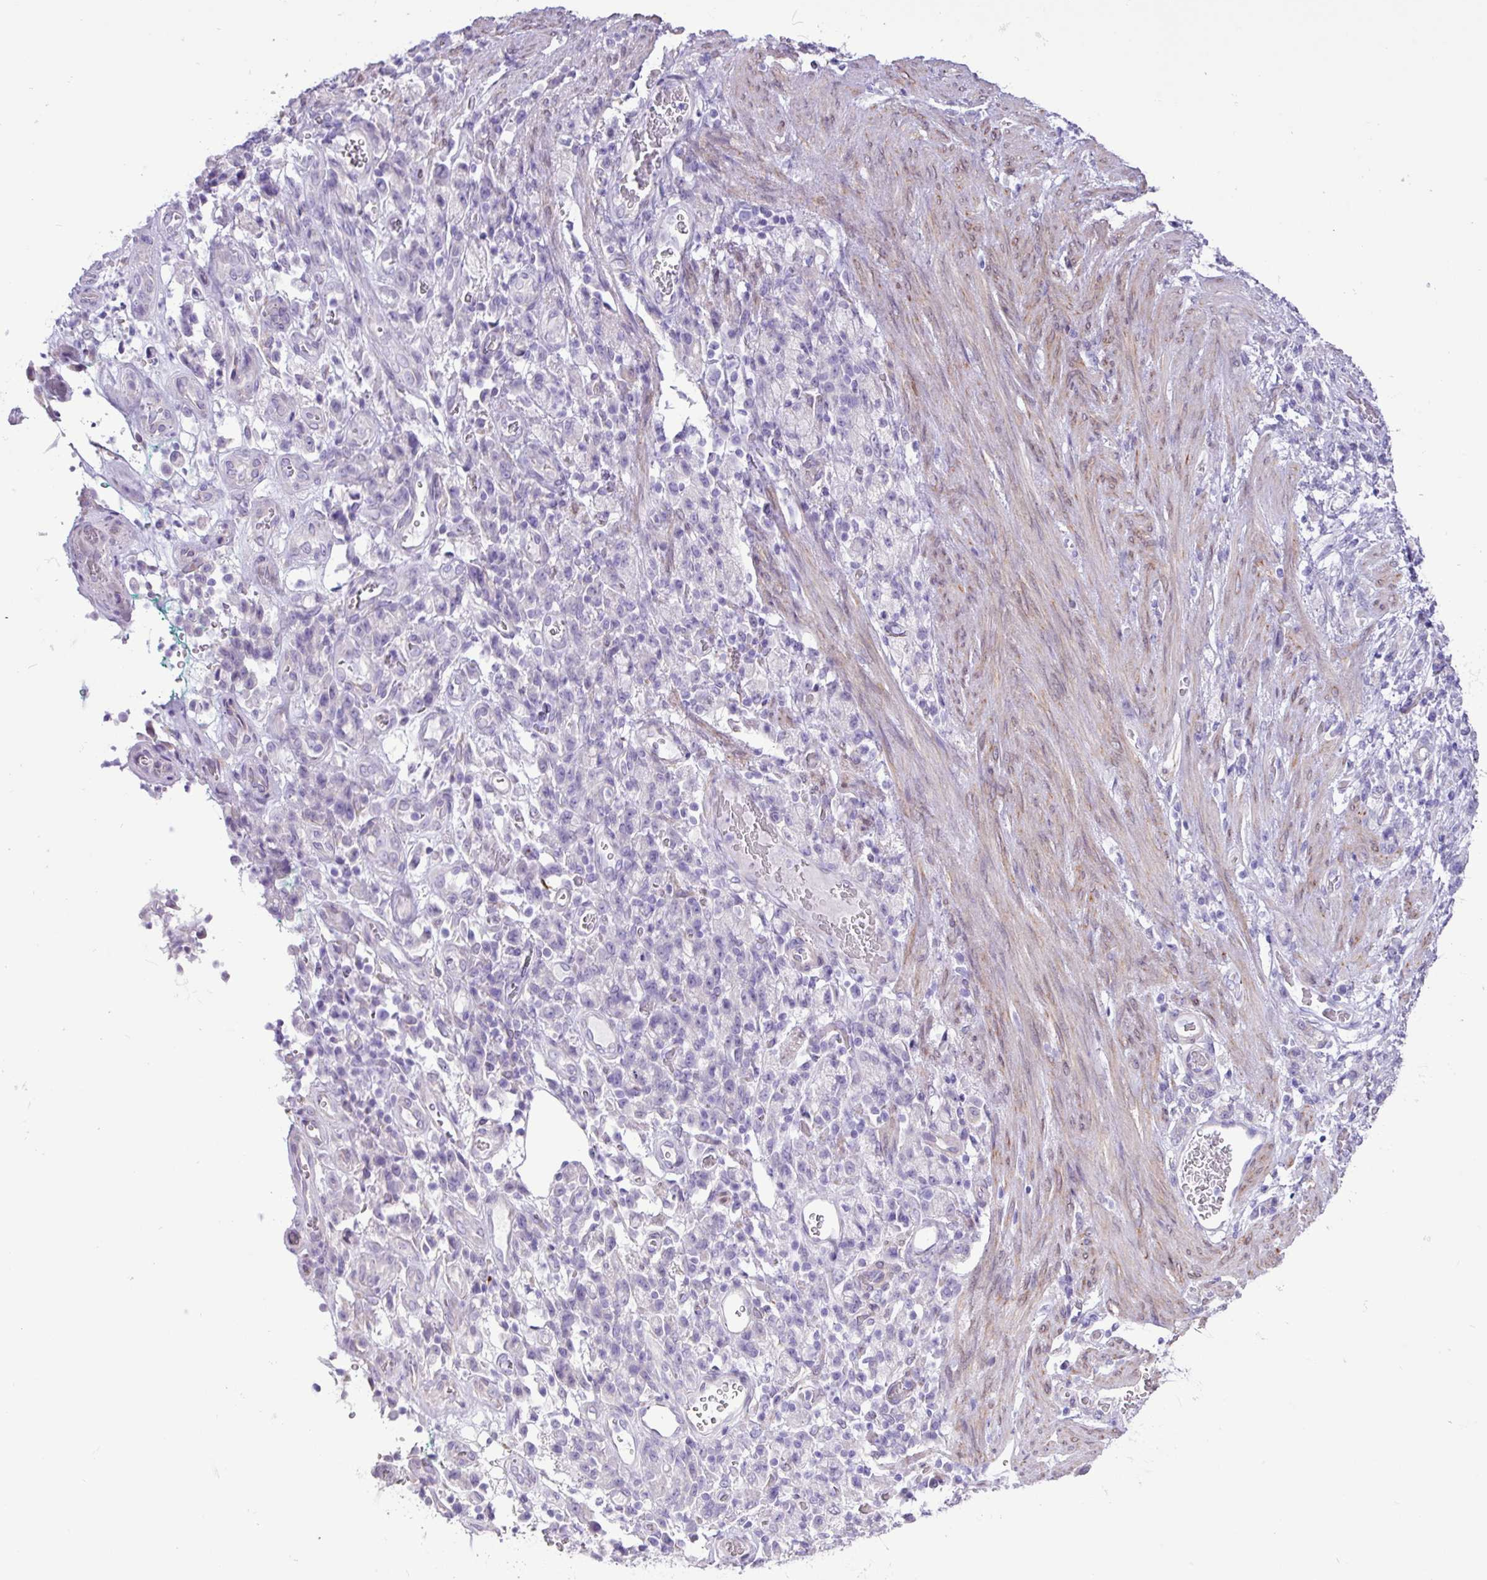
{"staining": {"intensity": "negative", "quantity": "none", "location": "none"}, "tissue": "stomach cancer", "cell_type": "Tumor cells", "image_type": "cancer", "snomed": [{"axis": "morphology", "description": "Adenocarcinoma, NOS"}, {"axis": "topography", "description": "Stomach"}], "caption": "An immunohistochemistry (IHC) micrograph of stomach adenocarcinoma is shown. There is no staining in tumor cells of stomach adenocarcinoma.", "gene": "SLC38A1", "patient": {"sex": "male", "age": 77}}